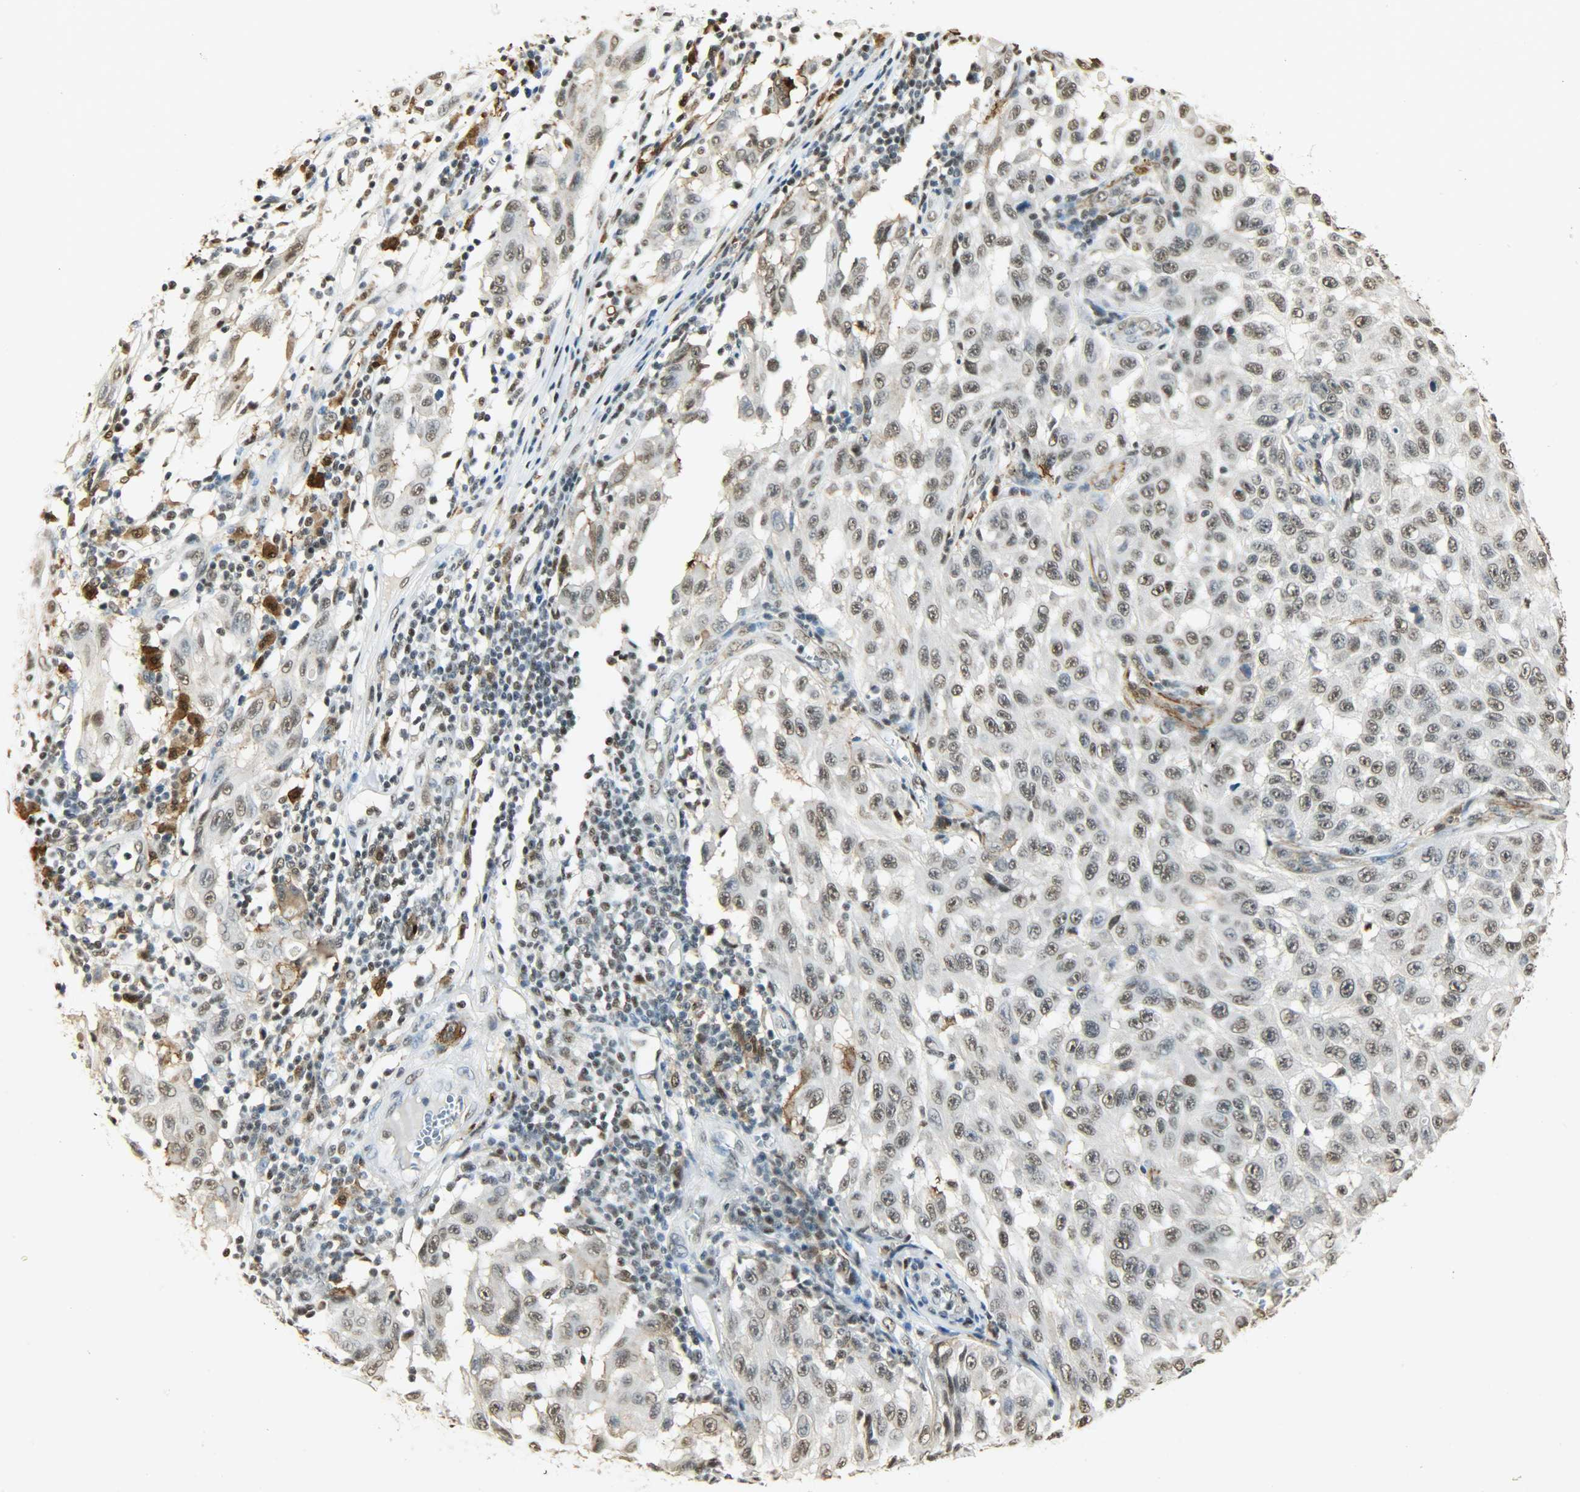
{"staining": {"intensity": "moderate", "quantity": ">75%", "location": "nuclear"}, "tissue": "melanoma", "cell_type": "Tumor cells", "image_type": "cancer", "snomed": [{"axis": "morphology", "description": "Malignant melanoma, NOS"}, {"axis": "topography", "description": "Skin"}], "caption": "Immunohistochemistry (IHC) histopathology image of neoplastic tissue: melanoma stained using immunohistochemistry displays medium levels of moderate protein expression localized specifically in the nuclear of tumor cells, appearing as a nuclear brown color.", "gene": "NGFR", "patient": {"sex": "male", "age": 30}}